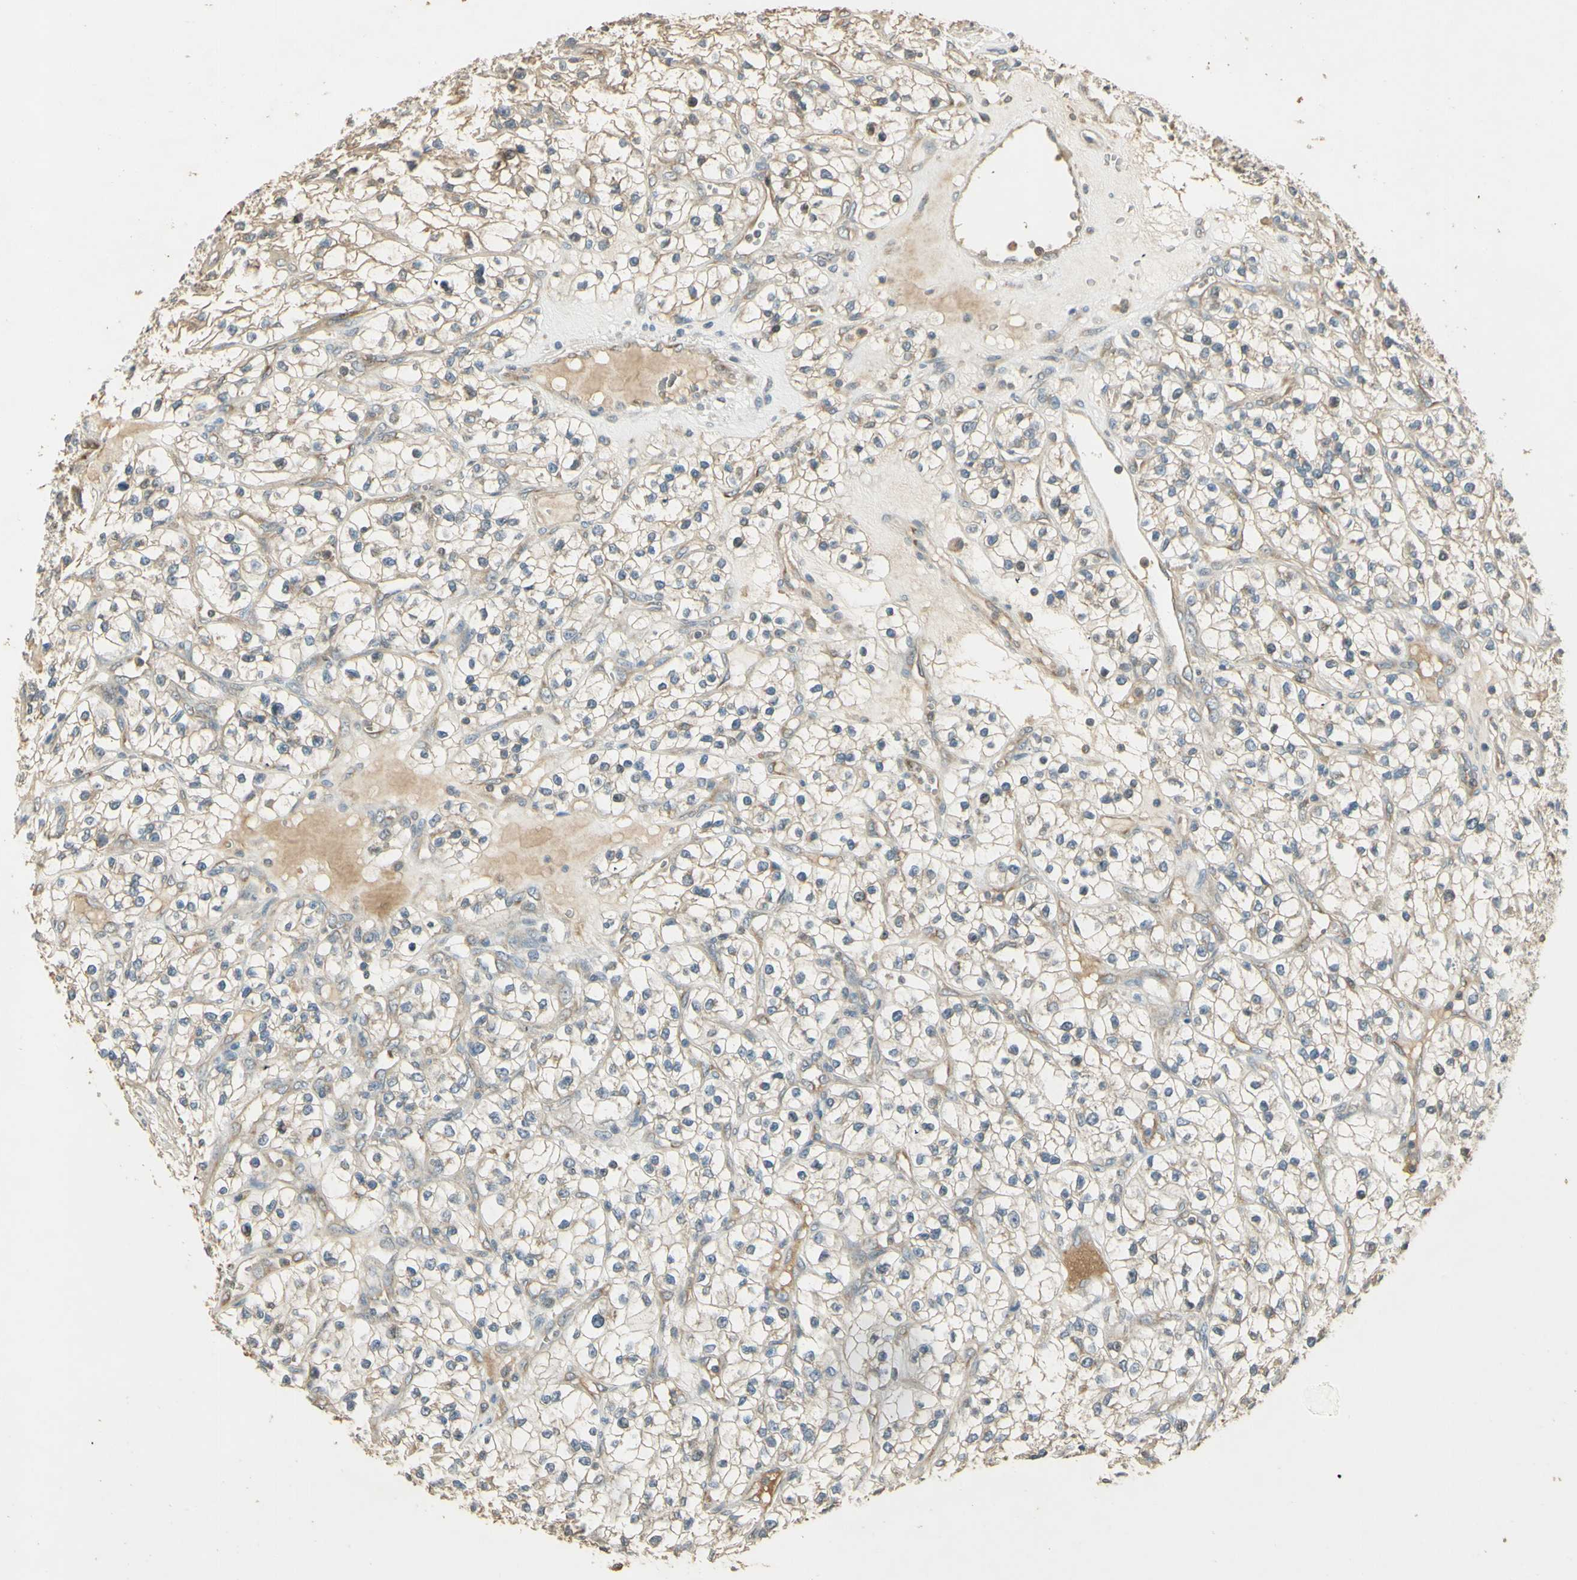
{"staining": {"intensity": "weak", "quantity": "25%-75%", "location": "cytoplasmic/membranous"}, "tissue": "renal cancer", "cell_type": "Tumor cells", "image_type": "cancer", "snomed": [{"axis": "morphology", "description": "Adenocarcinoma, NOS"}, {"axis": "topography", "description": "Kidney"}], "caption": "The photomicrograph demonstrates a brown stain indicating the presence of a protein in the cytoplasmic/membranous of tumor cells in renal cancer (adenocarcinoma).", "gene": "UXS1", "patient": {"sex": "female", "age": 57}}